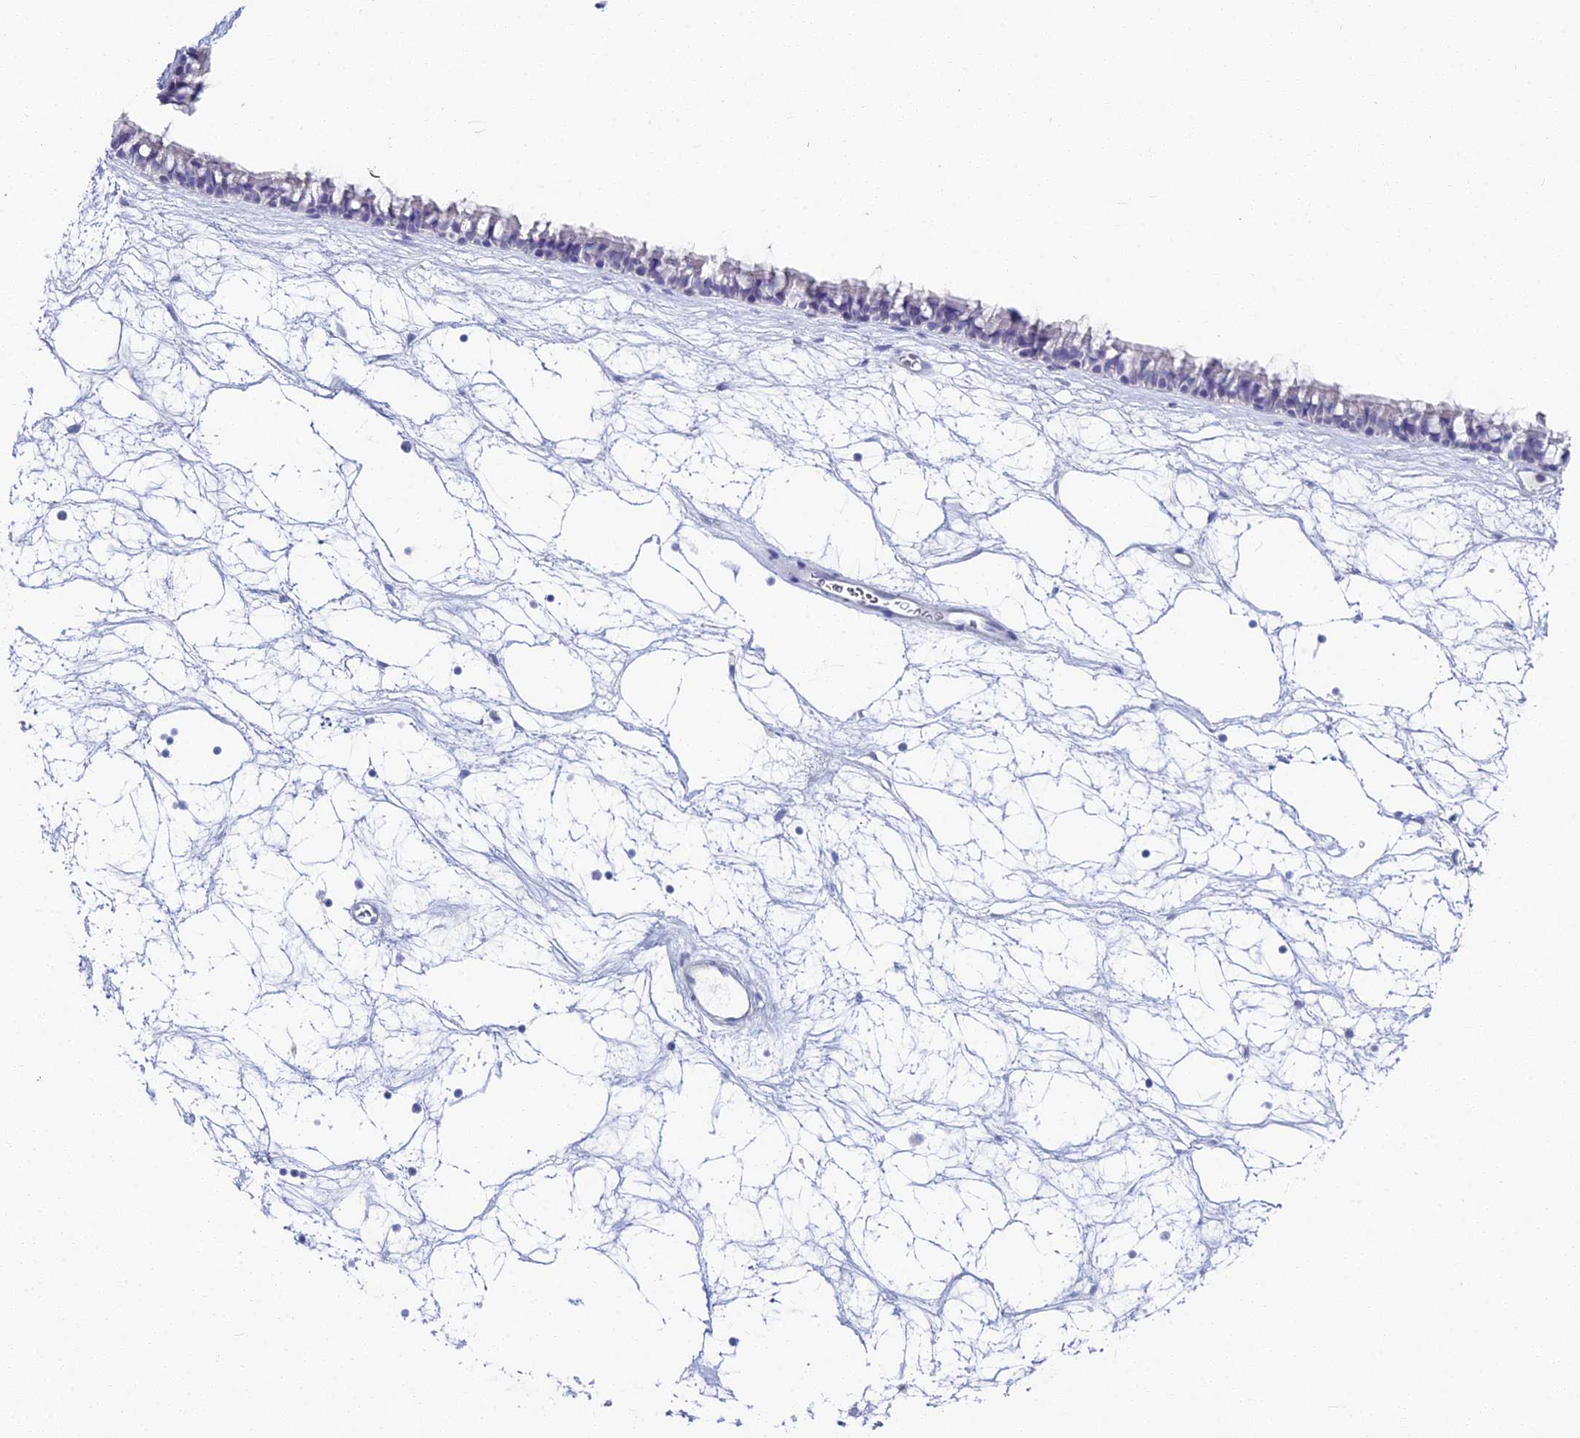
{"staining": {"intensity": "negative", "quantity": "none", "location": "none"}, "tissue": "nasopharynx", "cell_type": "Respiratory epithelial cells", "image_type": "normal", "snomed": [{"axis": "morphology", "description": "Normal tissue, NOS"}, {"axis": "topography", "description": "Nasopharynx"}], "caption": "This is an IHC histopathology image of benign human nasopharynx. There is no staining in respiratory epithelial cells.", "gene": "ALPP", "patient": {"sex": "male", "age": 64}}